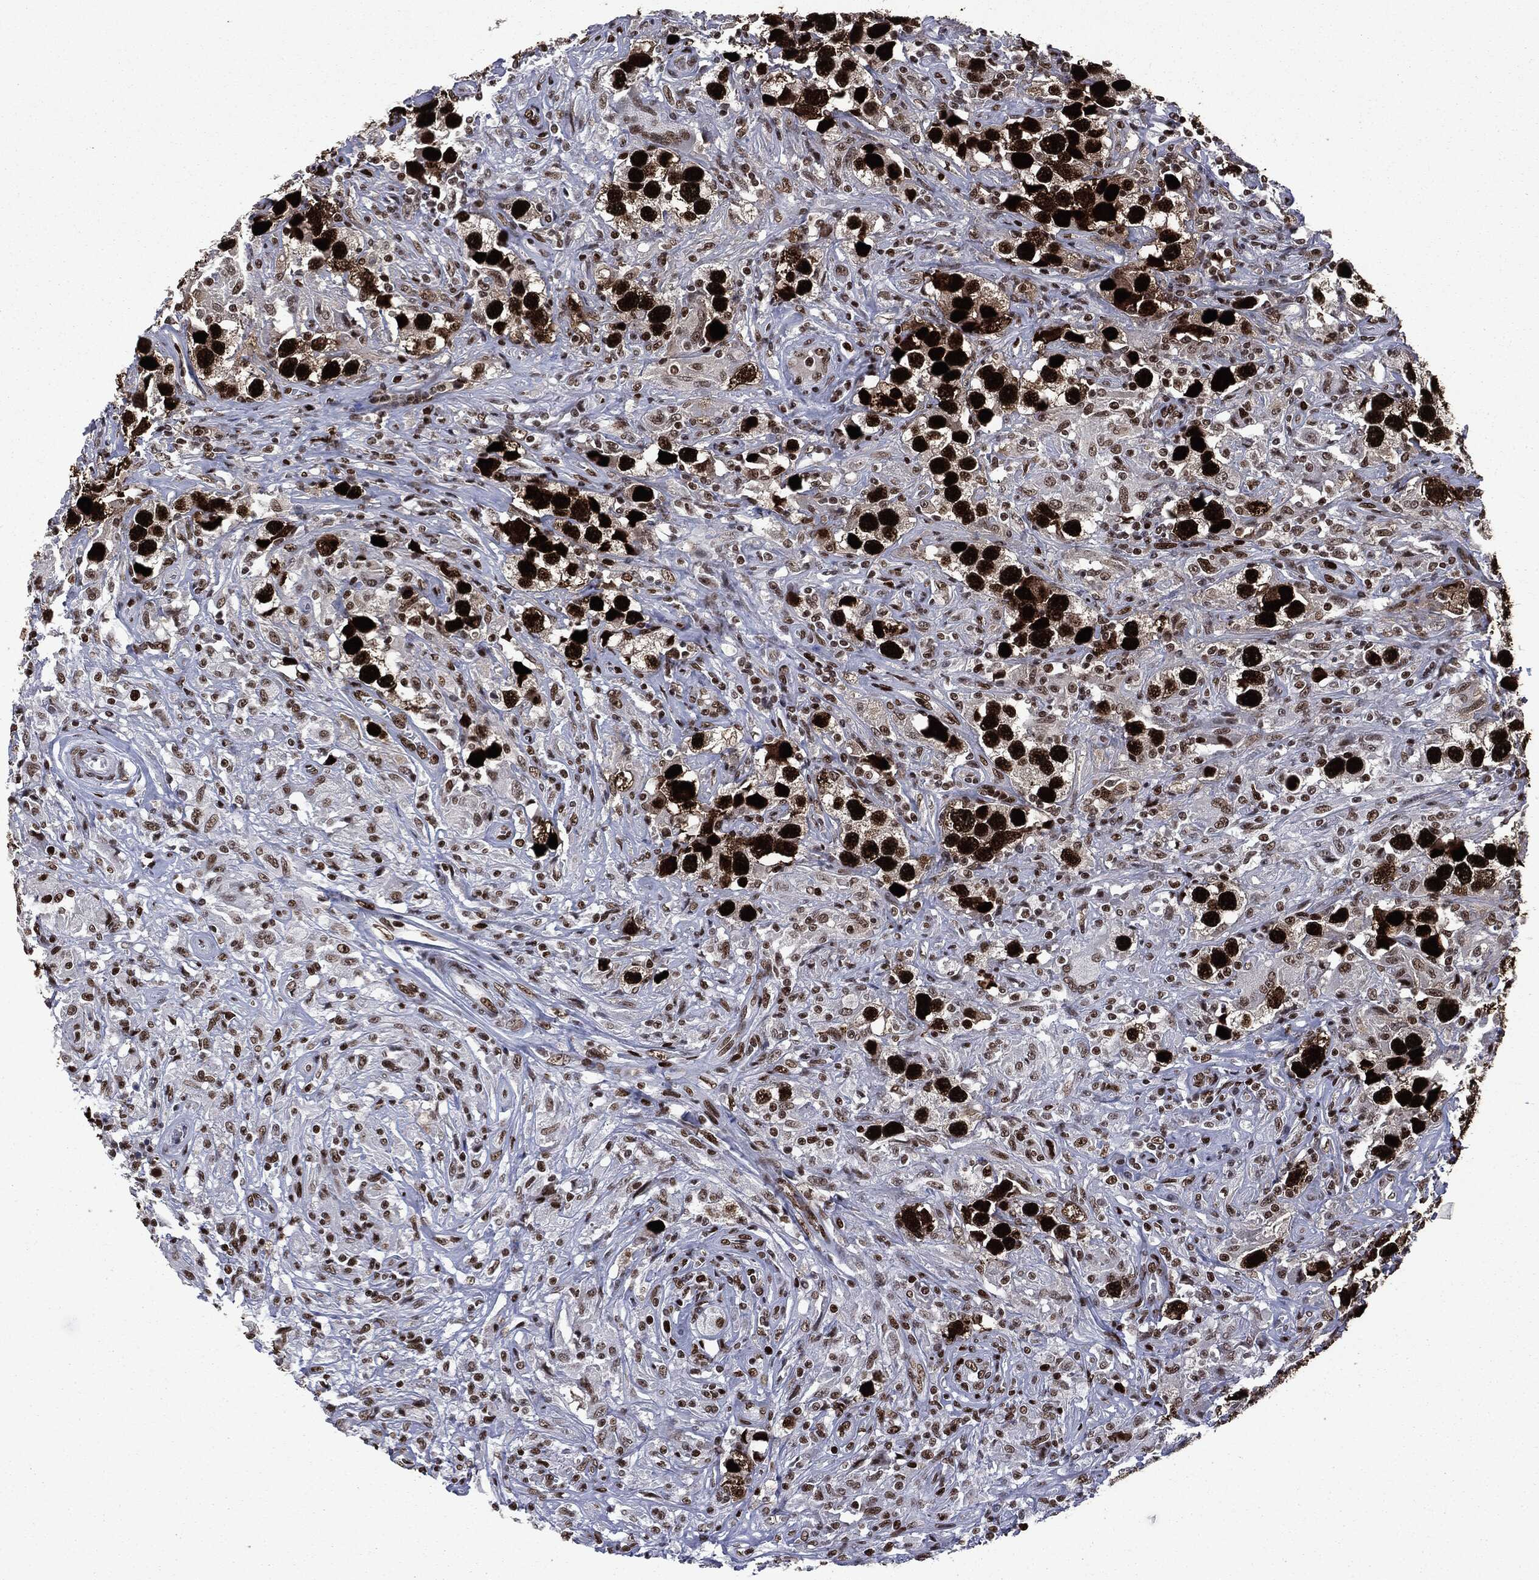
{"staining": {"intensity": "strong", "quantity": ">75%", "location": "nuclear"}, "tissue": "testis cancer", "cell_type": "Tumor cells", "image_type": "cancer", "snomed": [{"axis": "morphology", "description": "Seminoma, NOS"}, {"axis": "topography", "description": "Testis"}], "caption": "This image exhibits testis cancer stained with immunohistochemistry (IHC) to label a protein in brown. The nuclear of tumor cells show strong positivity for the protein. Nuclei are counter-stained blue.", "gene": "MSH2", "patient": {"sex": "male", "age": 49}}